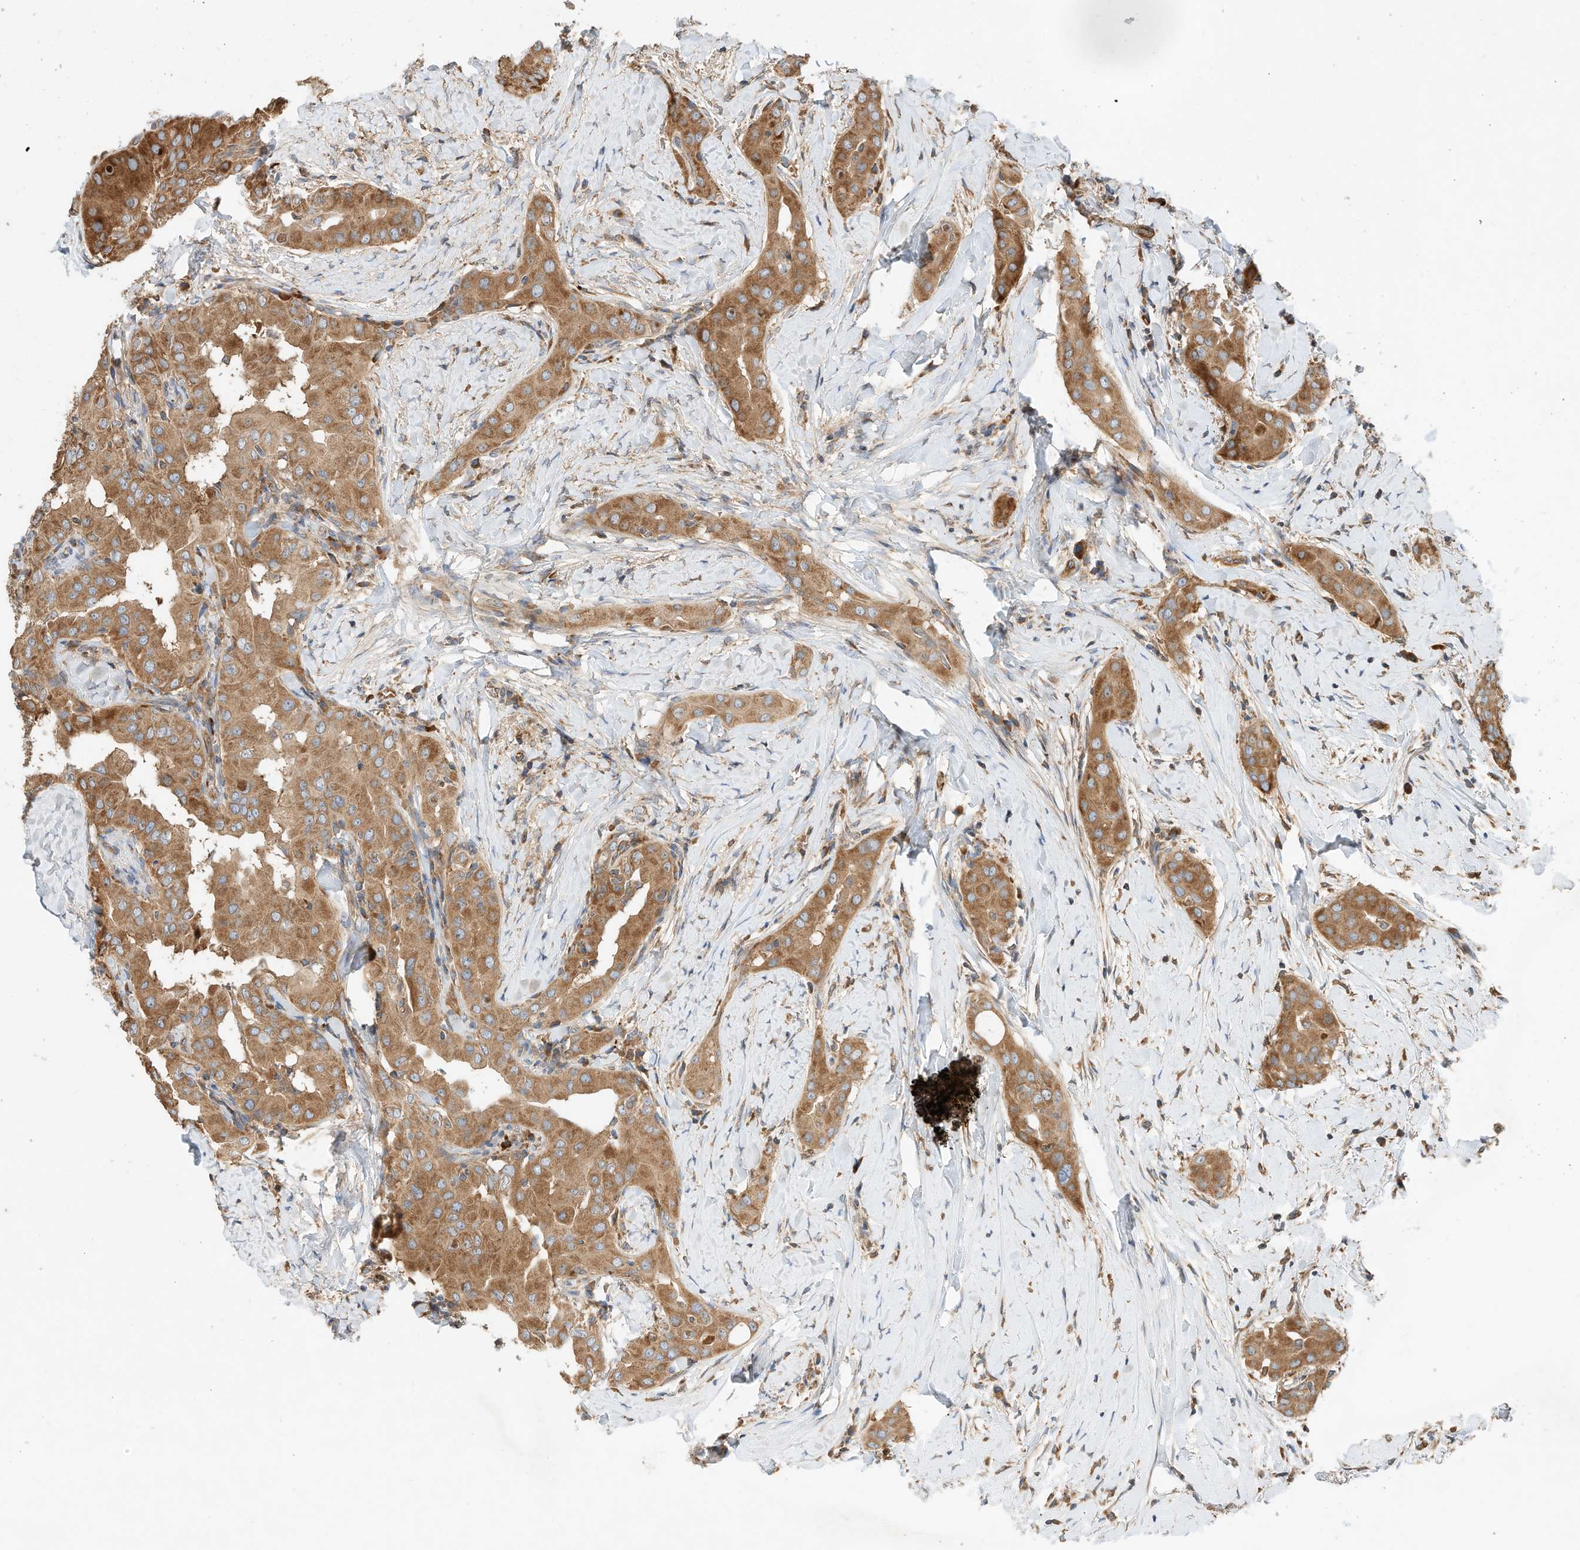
{"staining": {"intensity": "strong", "quantity": ">75%", "location": "cytoplasmic/membranous"}, "tissue": "thyroid cancer", "cell_type": "Tumor cells", "image_type": "cancer", "snomed": [{"axis": "morphology", "description": "Papillary adenocarcinoma, NOS"}, {"axis": "topography", "description": "Thyroid gland"}], "caption": "About >75% of tumor cells in human thyroid cancer (papillary adenocarcinoma) demonstrate strong cytoplasmic/membranous protein staining as visualized by brown immunohistochemical staining.", "gene": "CPAMD8", "patient": {"sex": "male", "age": 33}}